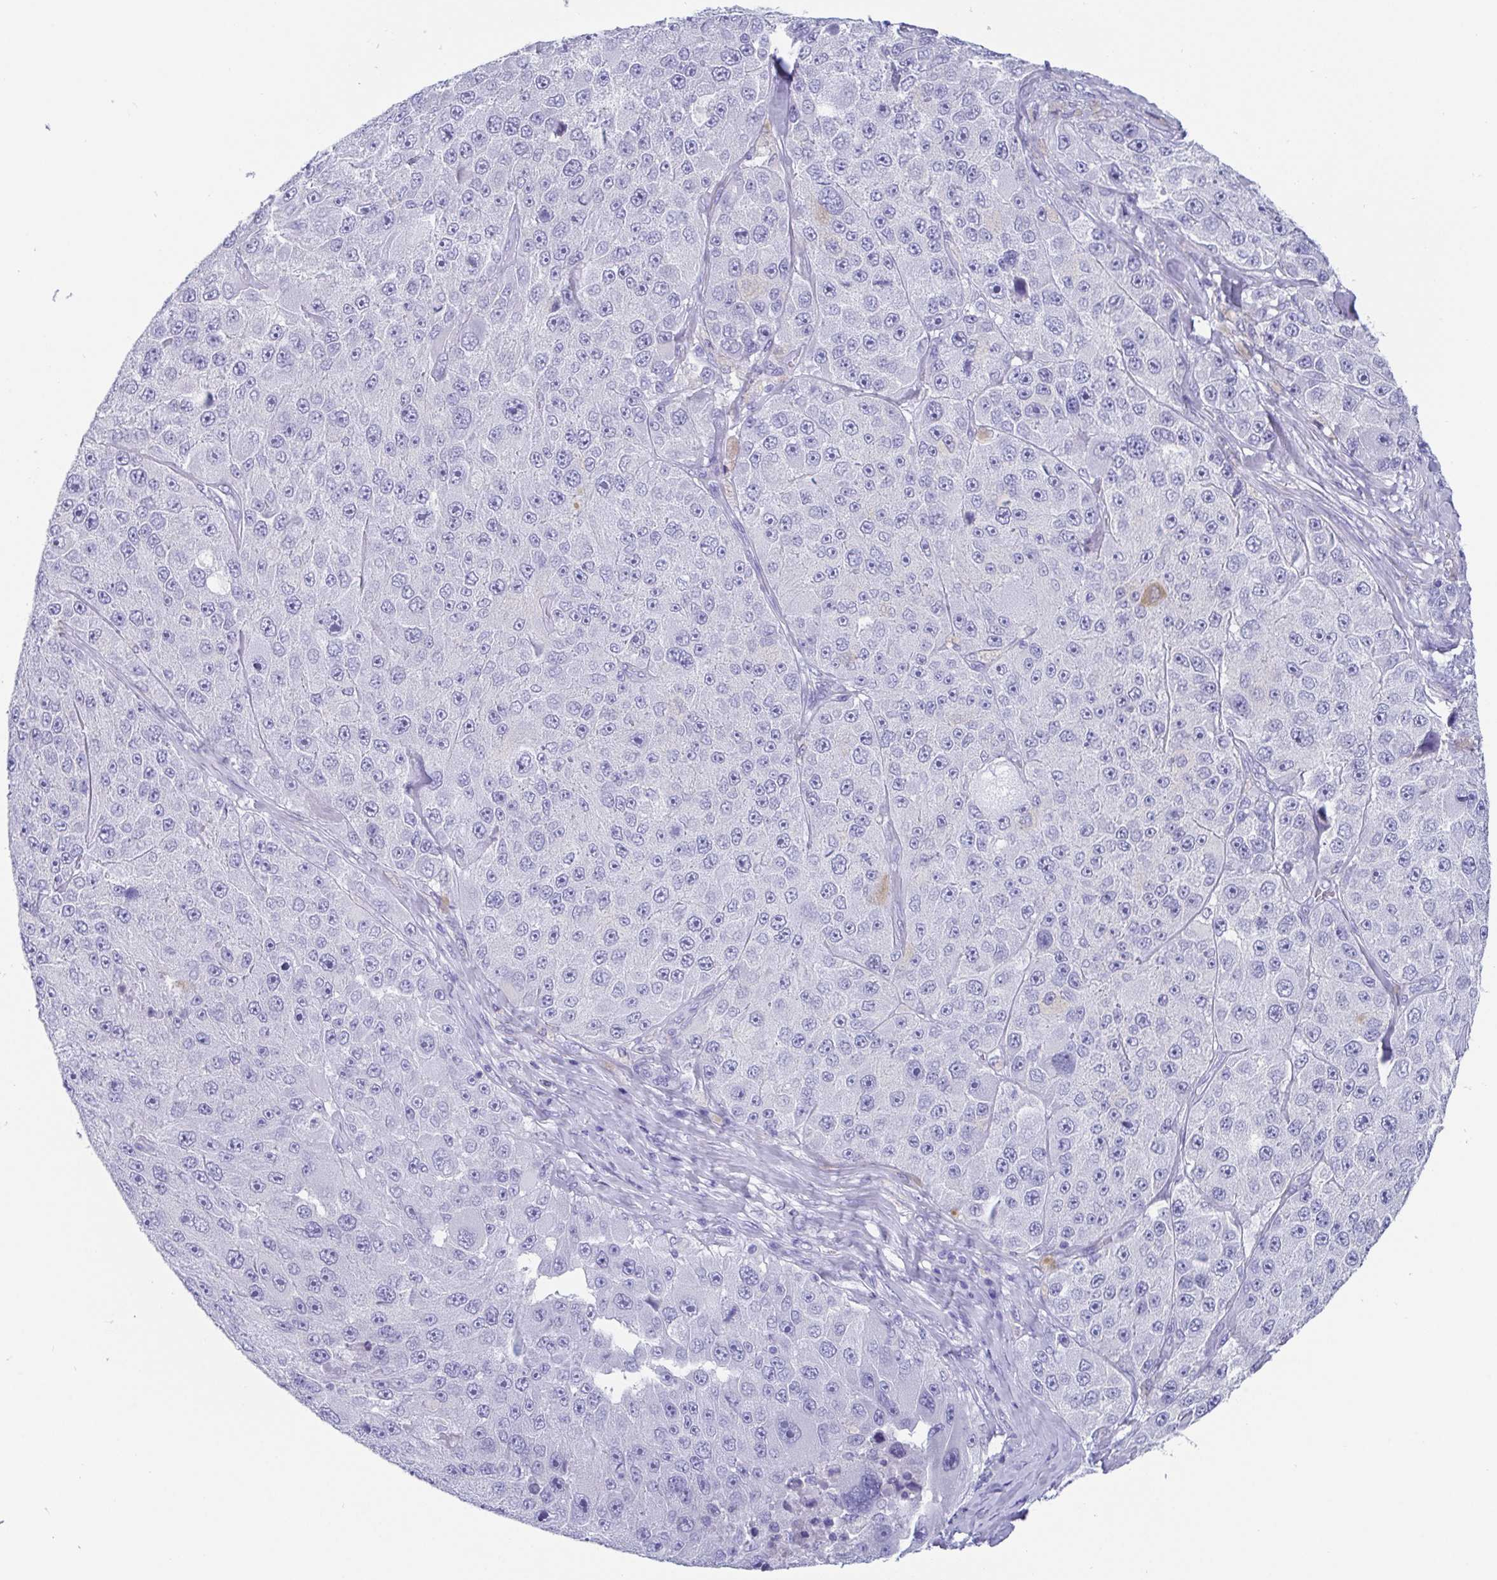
{"staining": {"intensity": "negative", "quantity": "none", "location": "none"}, "tissue": "melanoma", "cell_type": "Tumor cells", "image_type": "cancer", "snomed": [{"axis": "morphology", "description": "Malignant melanoma, Metastatic site"}, {"axis": "topography", "description": "Lymph node"}], "caption": "Tumor cells show no significant protein expression in melanoma.", "gene": "SCGN", "patient": {"sex": "male", "age": 62}}